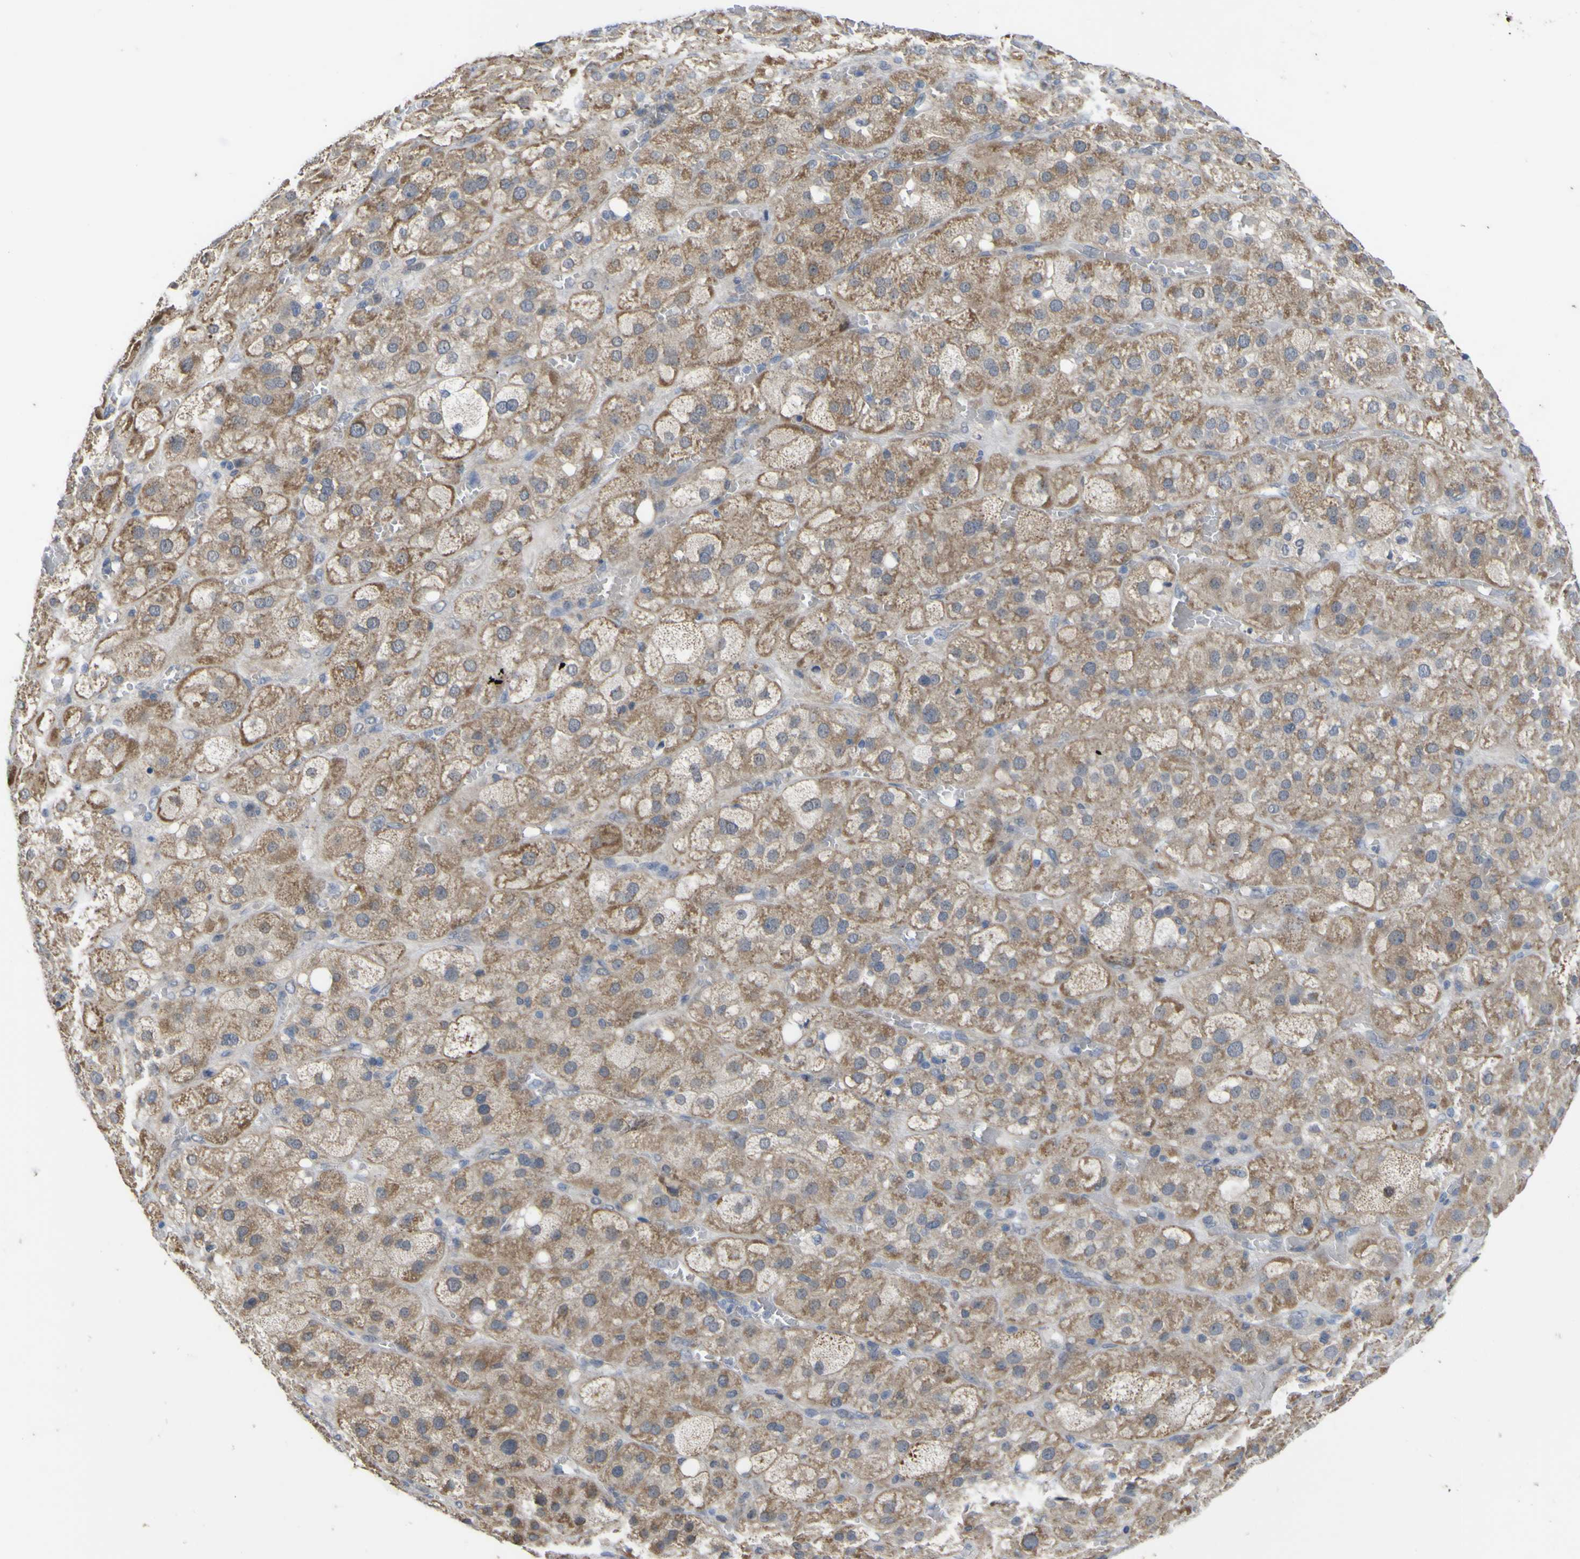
{"staining": {"intensity": "moderate", "quantity": "25%-75%", "location": "cytoplasmic/membranous"}, "tissue": "adrenal gland", "cell_type": "Glandular cells", "image_type": "normal", "snomed": [{"axis": "morphology", "description": "Normal tissue, NOS"}, {"axis": "topography", "description": "Adrenal gland"}], "caption": "Approximately 25%-75% of glandular cells in benign adrenal gland exhibit moderate cytoplasmic/membranous protein staining as visualized by brown immunohistochemical staining.", "gene": "TNFRSF11A", "patient": {"sex": "female", "age": 47}}